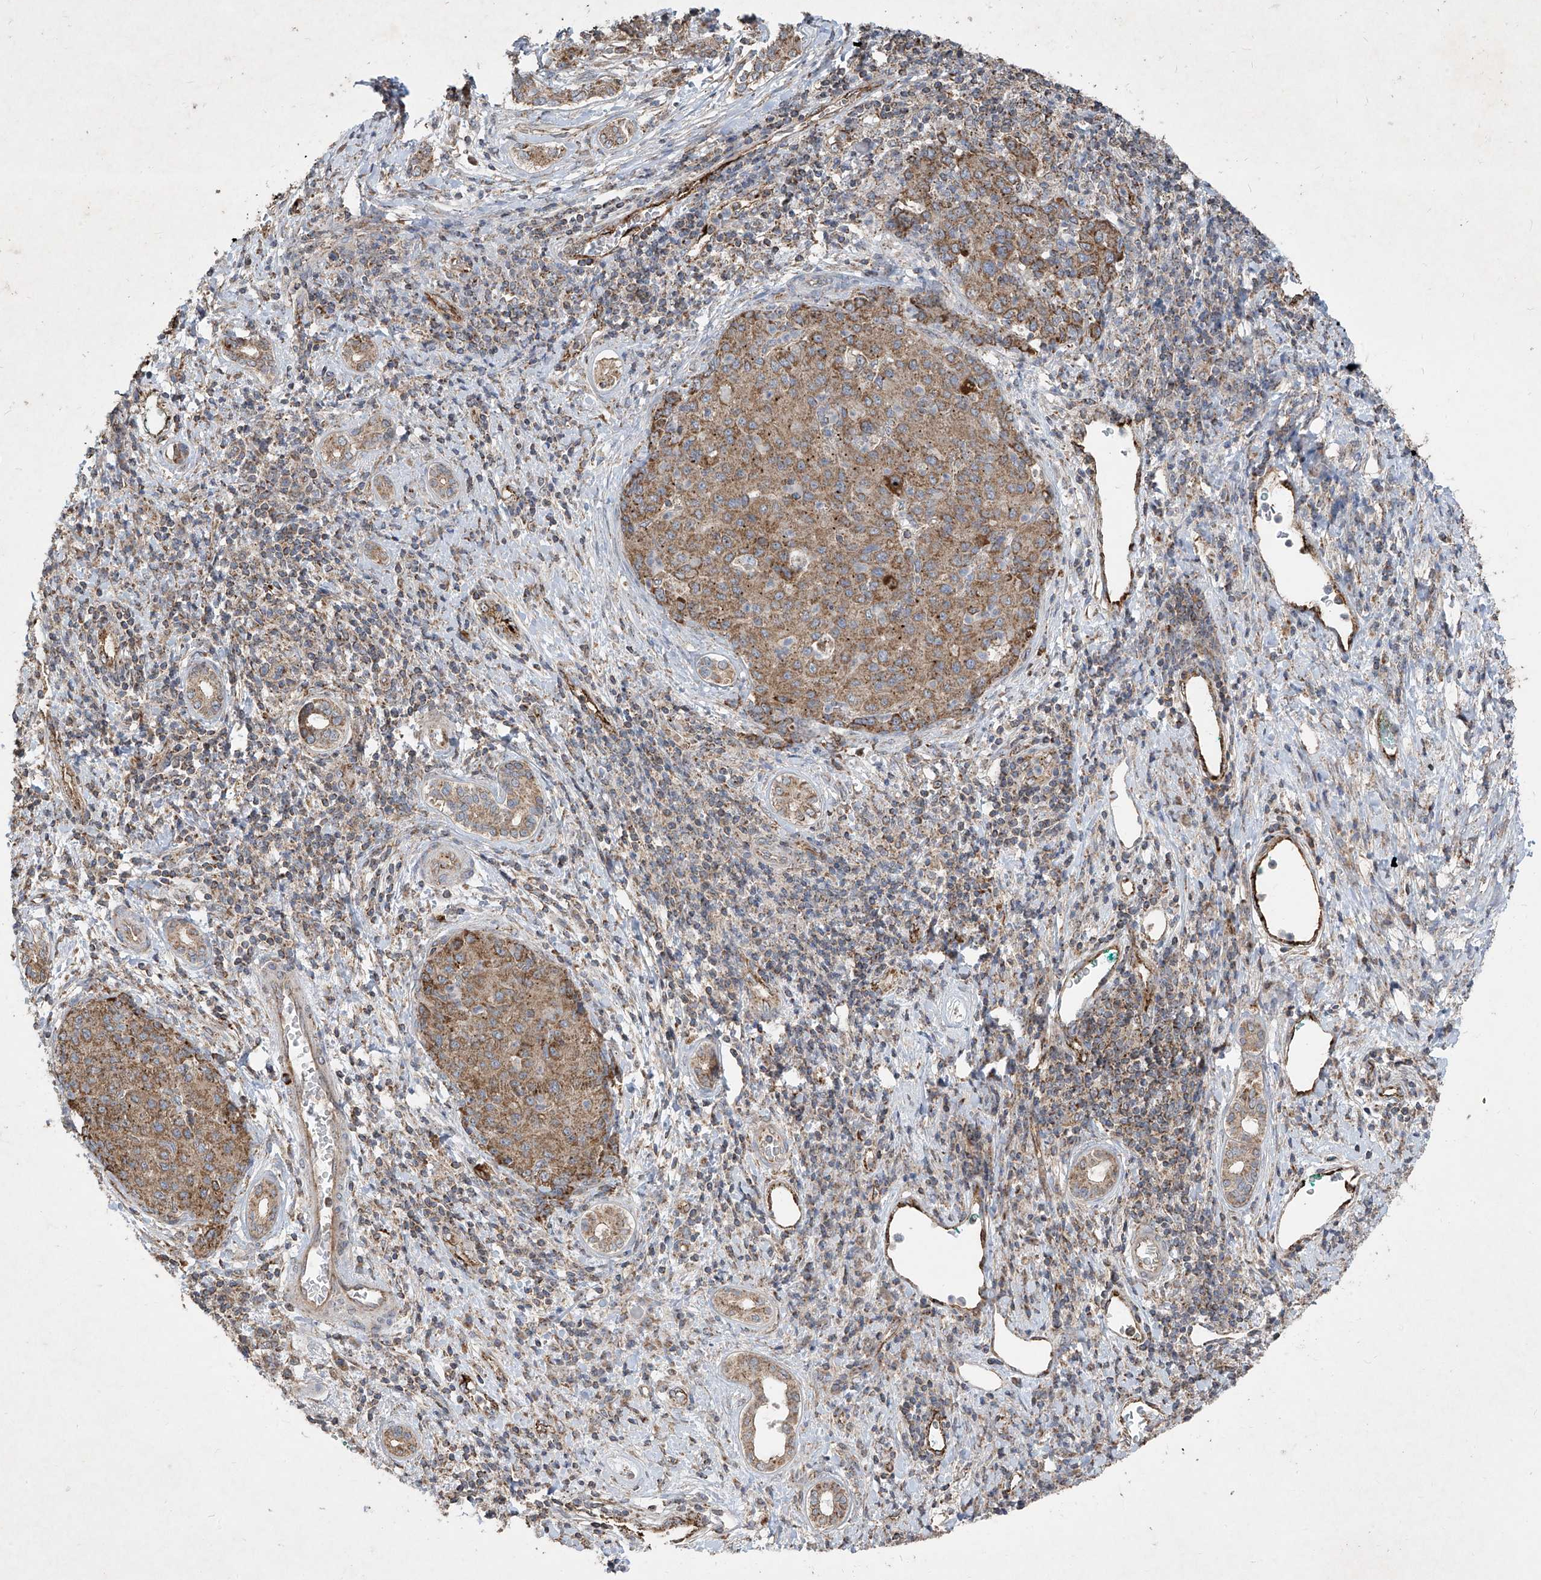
{"staining": {"intensity": "moderate", "quantity": ">75%", "location": "cytoplasmic/membranous"}, "tissue": "liver cancer", "cell_type": "Tumor cells", "image_type": "cancer", "snomed": [{"axis": "morphology", "description": "Carcinoma, Hepatocellular, NOS"}, {"axis": "topography", "description": "Liver"}], "caption": "DAB (3,3'-diaminobenzidine) immunohistochemical staining of liver hepatocellular carcinoma shows moderate cytoplasmic/membranous protein staining in approximately >75% of tumor cells.", "gene": "UQCC1", "patient": {"sex": "male", "age": 65}}